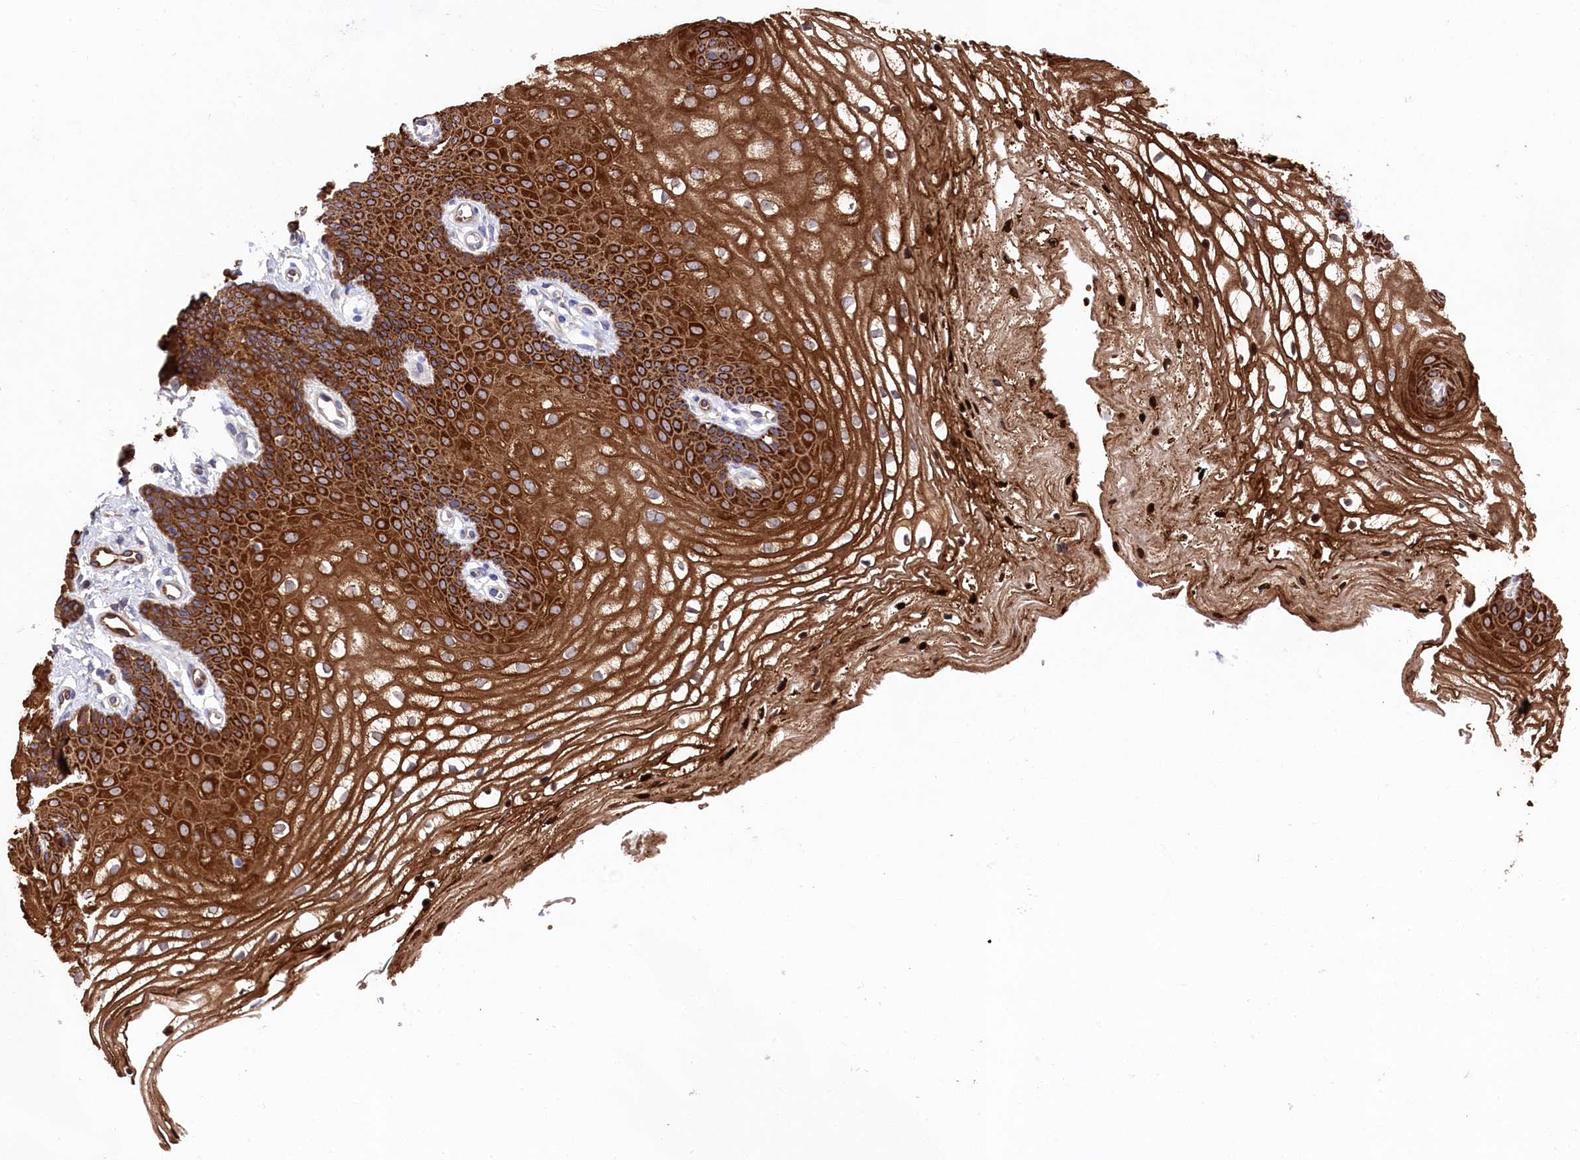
{"staining": {"intensity": "strong", "quantity": ">75%", "location": "cytoplasmic/membranous"}, "tissue": "vagina", "cell_type": "Squamous epithelial cells", "image_type": "normal", "snomed": [{"axis": "morphology", "description": "Normal tissue, NOS"}, {"axis": "topography", "description": "Vagina"}], "caption": "The micrograph demonstrates immunohistochemical staining of unremarkable vagina. There is strong cytoplasmic/membranous expression is seen in approximately >75% of squamous epithelial cells. (DAB (3,3'-diaminobenzidine) IHC, brown staining for protein, blue staining for nuclei).", "gene": "LHFPL4", "patient": {"sex": "female", "age": 68}}